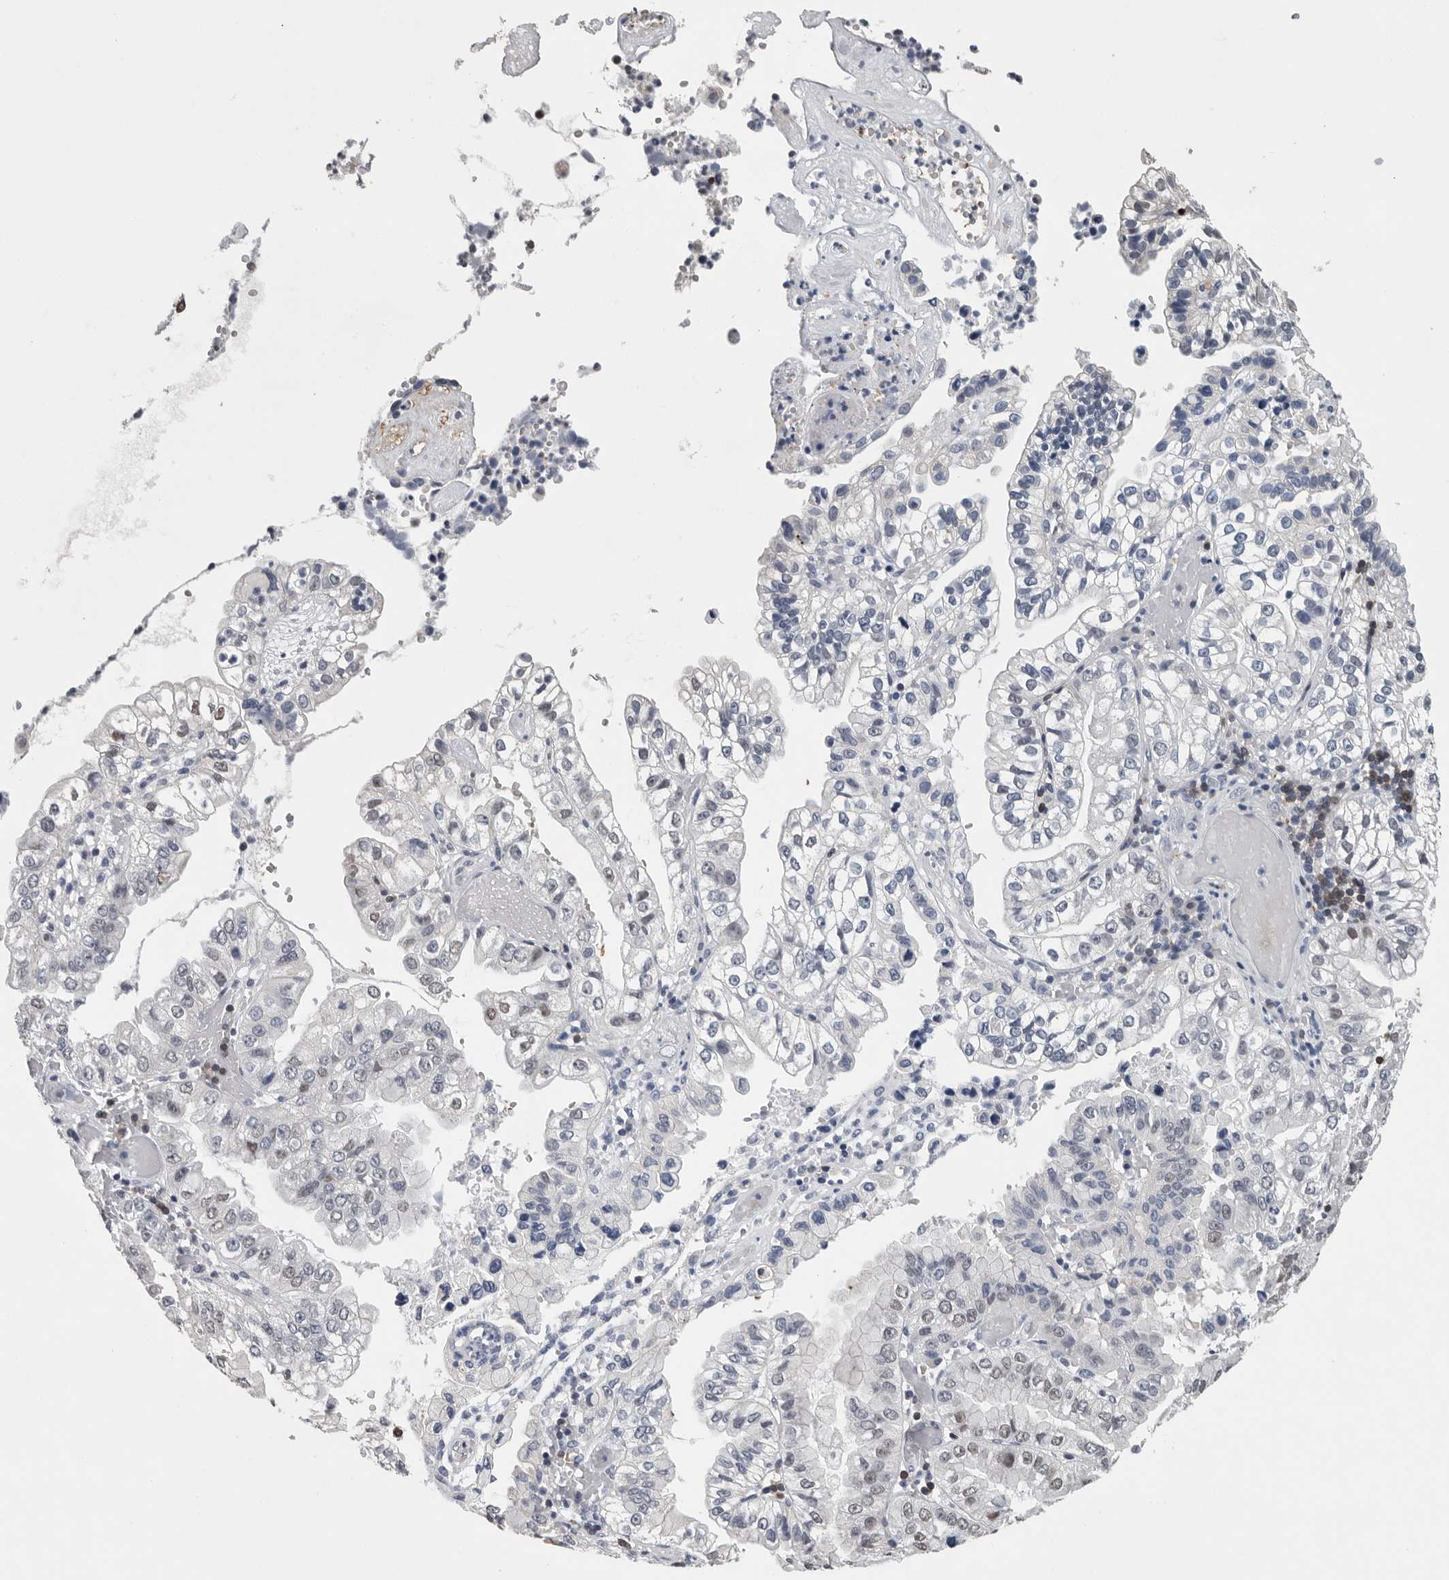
{"staining": {"intensity": "negative", "quantity": "none", "location": "none"}, "tissue": "liver cancer", "cell_type": "Tumor cells", "image_type": "cancer", "snomed": [{"axis": "morphology", "description": "Cholangiocarcinoma"}, {"axis": "topography", "description": "Liver"}], "caption": "The histopathology image reveals no significant positivity in tumor cells of liver cholangiocarcinoma. (DAB immunohistochemistry visualized using brightfield microscopy, high magnification).", "gene": "PDCD4", "patient": {"sex": "female", "age": 79}}